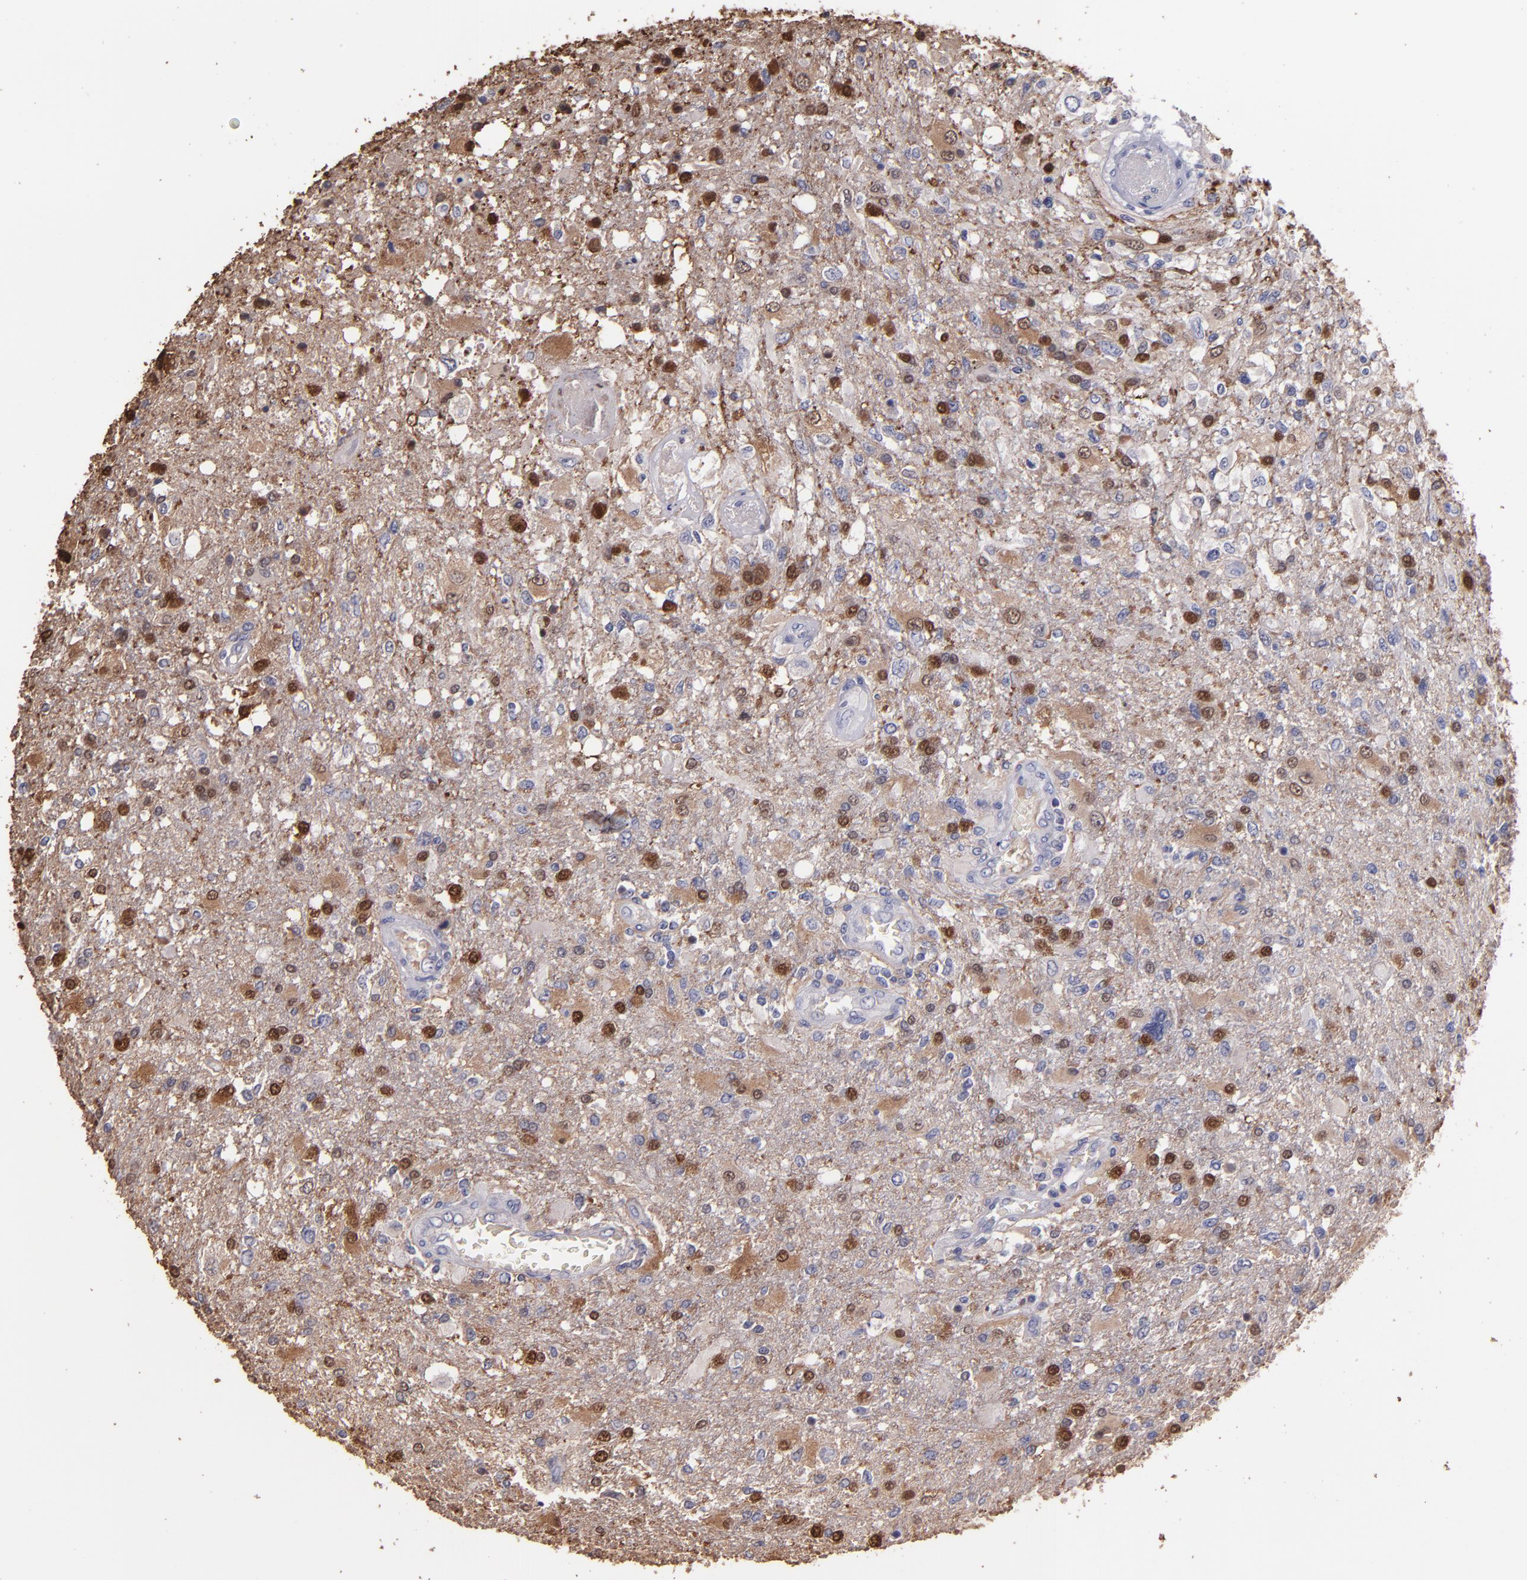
{"staining": {"intensity": "moderate", "quantity": "<25%", "location": "cytoplasmic/membranous,nuclear"}, "tissue": "glioma", "cell_type": "Tumor cells", "image_type": "cancer", "snomed": [{"axis": "morphology", "description": "Glioma, malignant, High grade"}, {"axis": "topography", "description": "Cerebral cortex"}], "caption": "Protein expression analysis of human malignant glioma (high-grade) reveals moderate cytoplasmic/membranous and nuclear staining in approximately <25% of tumor cells. Using DAB (brown) and hematoxylin (blue) stains, captured at high magnification using brightfield microscopy.", "gene": "S100A1", "patient": {"sex": "male", "age": 79}}